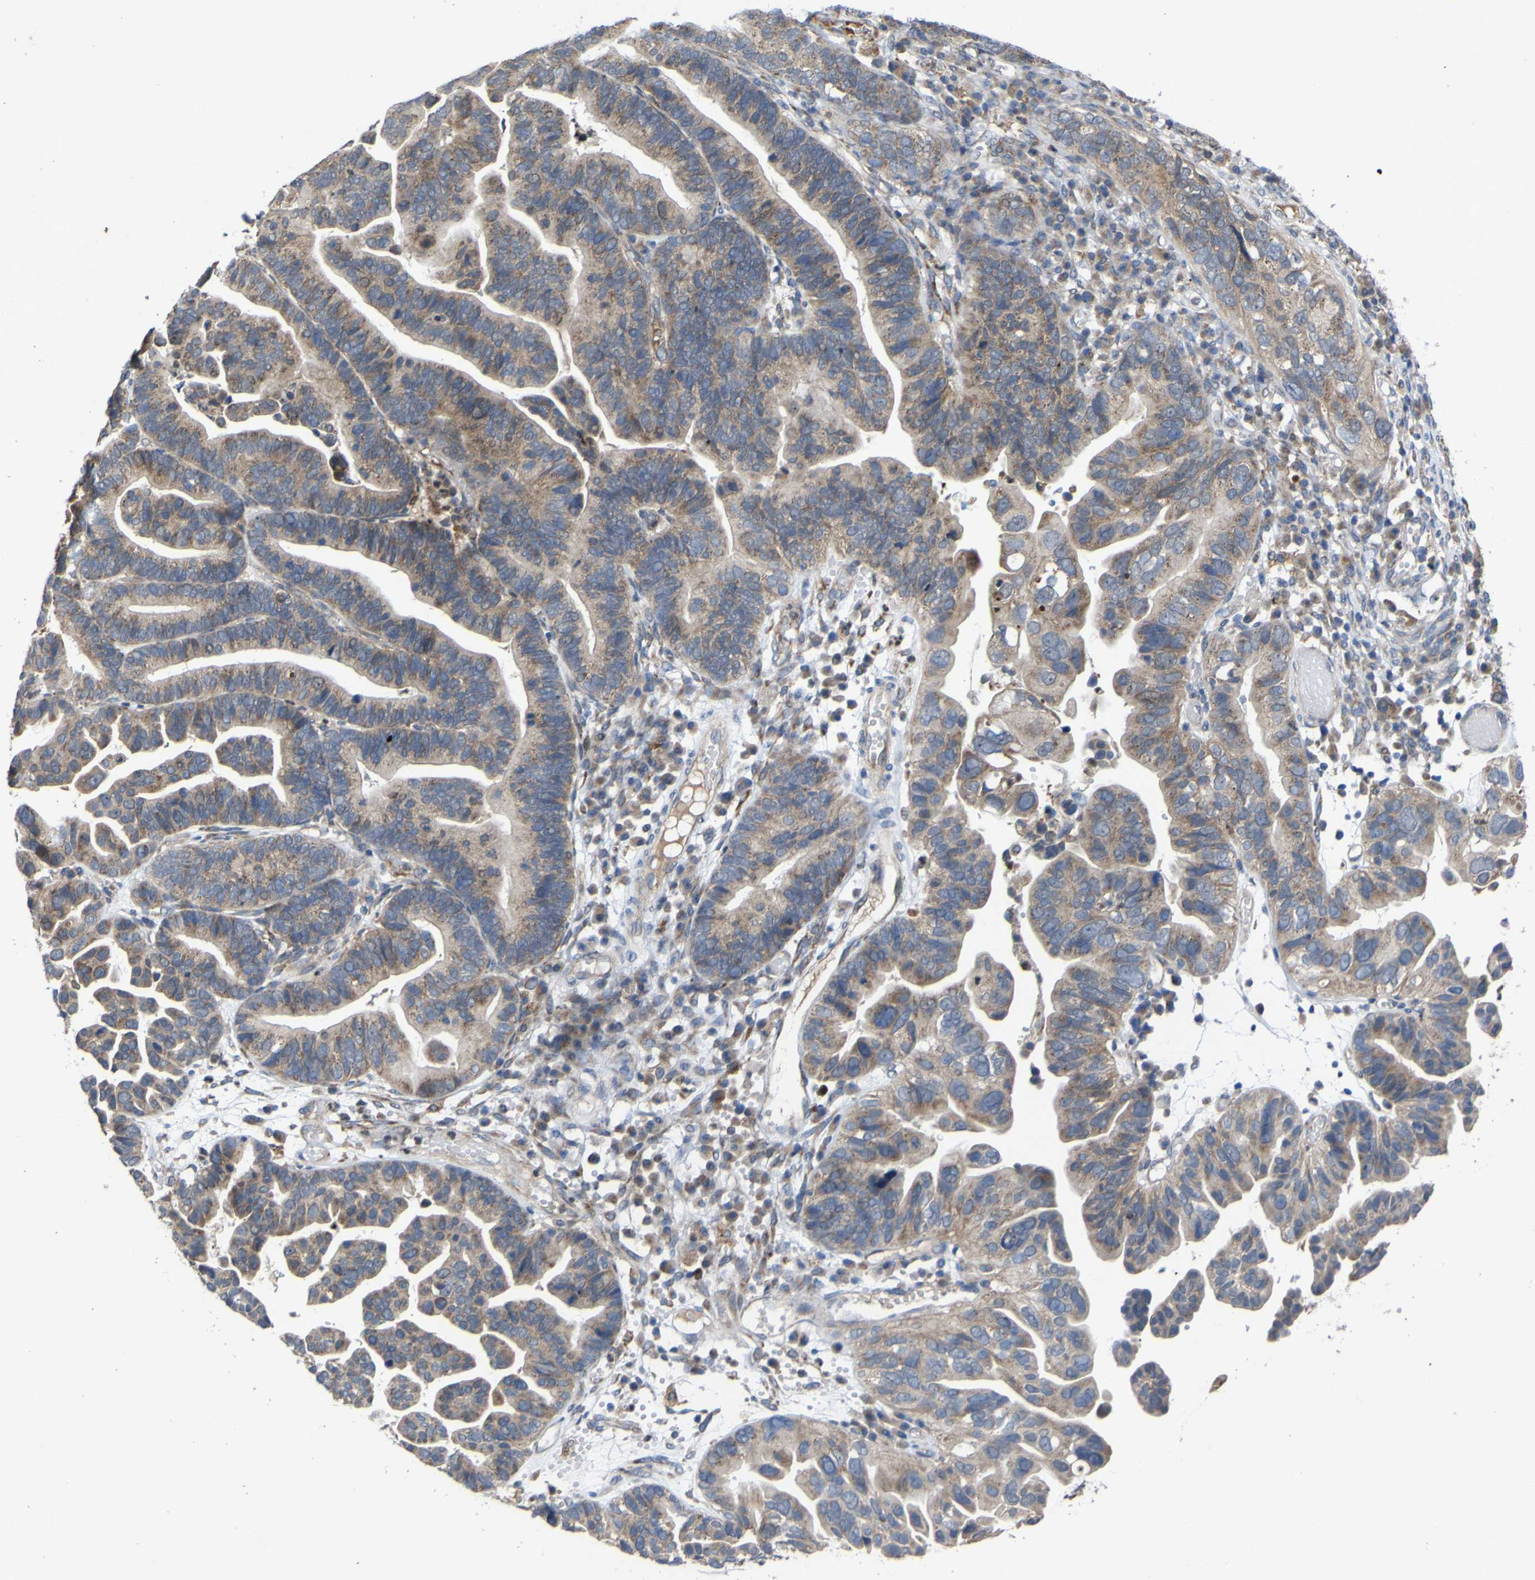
{"staining": {"intensity": "weak", "quantity": ">75%", "location": "cytoplasmic/membranous"}, "tissue": "ovarian cancer", "cell_type": "Tumor cells", "image_type": "cancer", "snomed": [{"axis": "morphology", "description": "Cystadenocarcinoma, serous, NOS"}, {"axis": "topography", "description": "Ovary"}], "caption": "Immunohistochemistry (IHC) of ovarian cancer (serous cystadenocarcinoma) displays low levels of weak cytoplasmic/membranous staining in approximately >75% of tumor cells.", "gene": "IRAK2", "patient": {"sex": "female", "age": 56}}